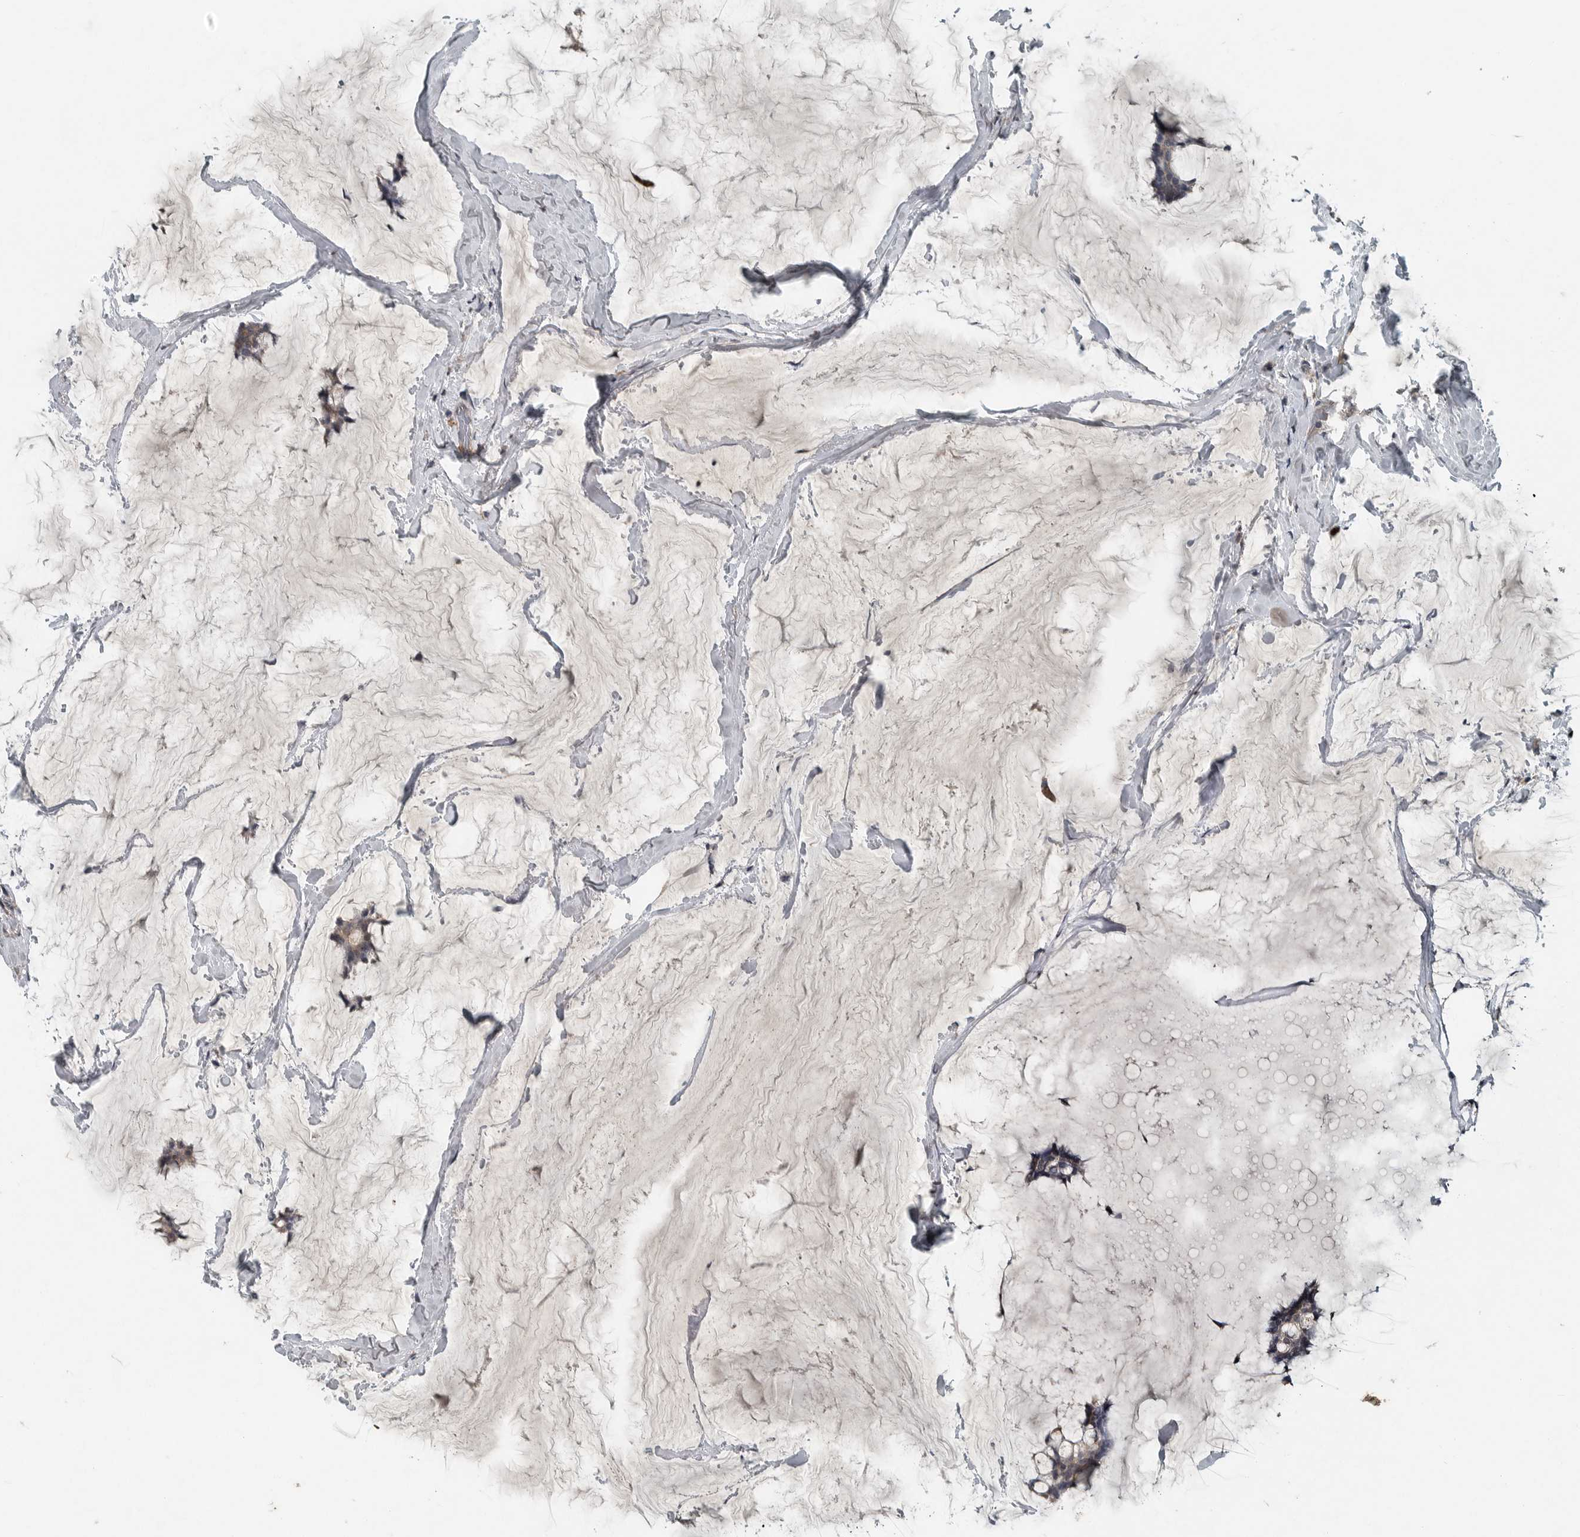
{"staining": {"intensity": "weak", "quantity": "25%-75%", "location": "cytoplasmic/membranous"}, "tissue": "breast cancer", "cell_type": "Tumor cells", "image_type": "cancer", "snomed": [{"axis": "morphology", "description": "Duct carcinoma"}, {"axis": "topography", "description": "Breast"}], "caption": "Breast intraductal carcinoma stained with immunohistochemistry (IHC) shows weak cytoplasmic/membranous positivity in about 25%-75% of tumor cells.", "gene": "IL6ST", "patient": {"sex": "female", "age": 93}}